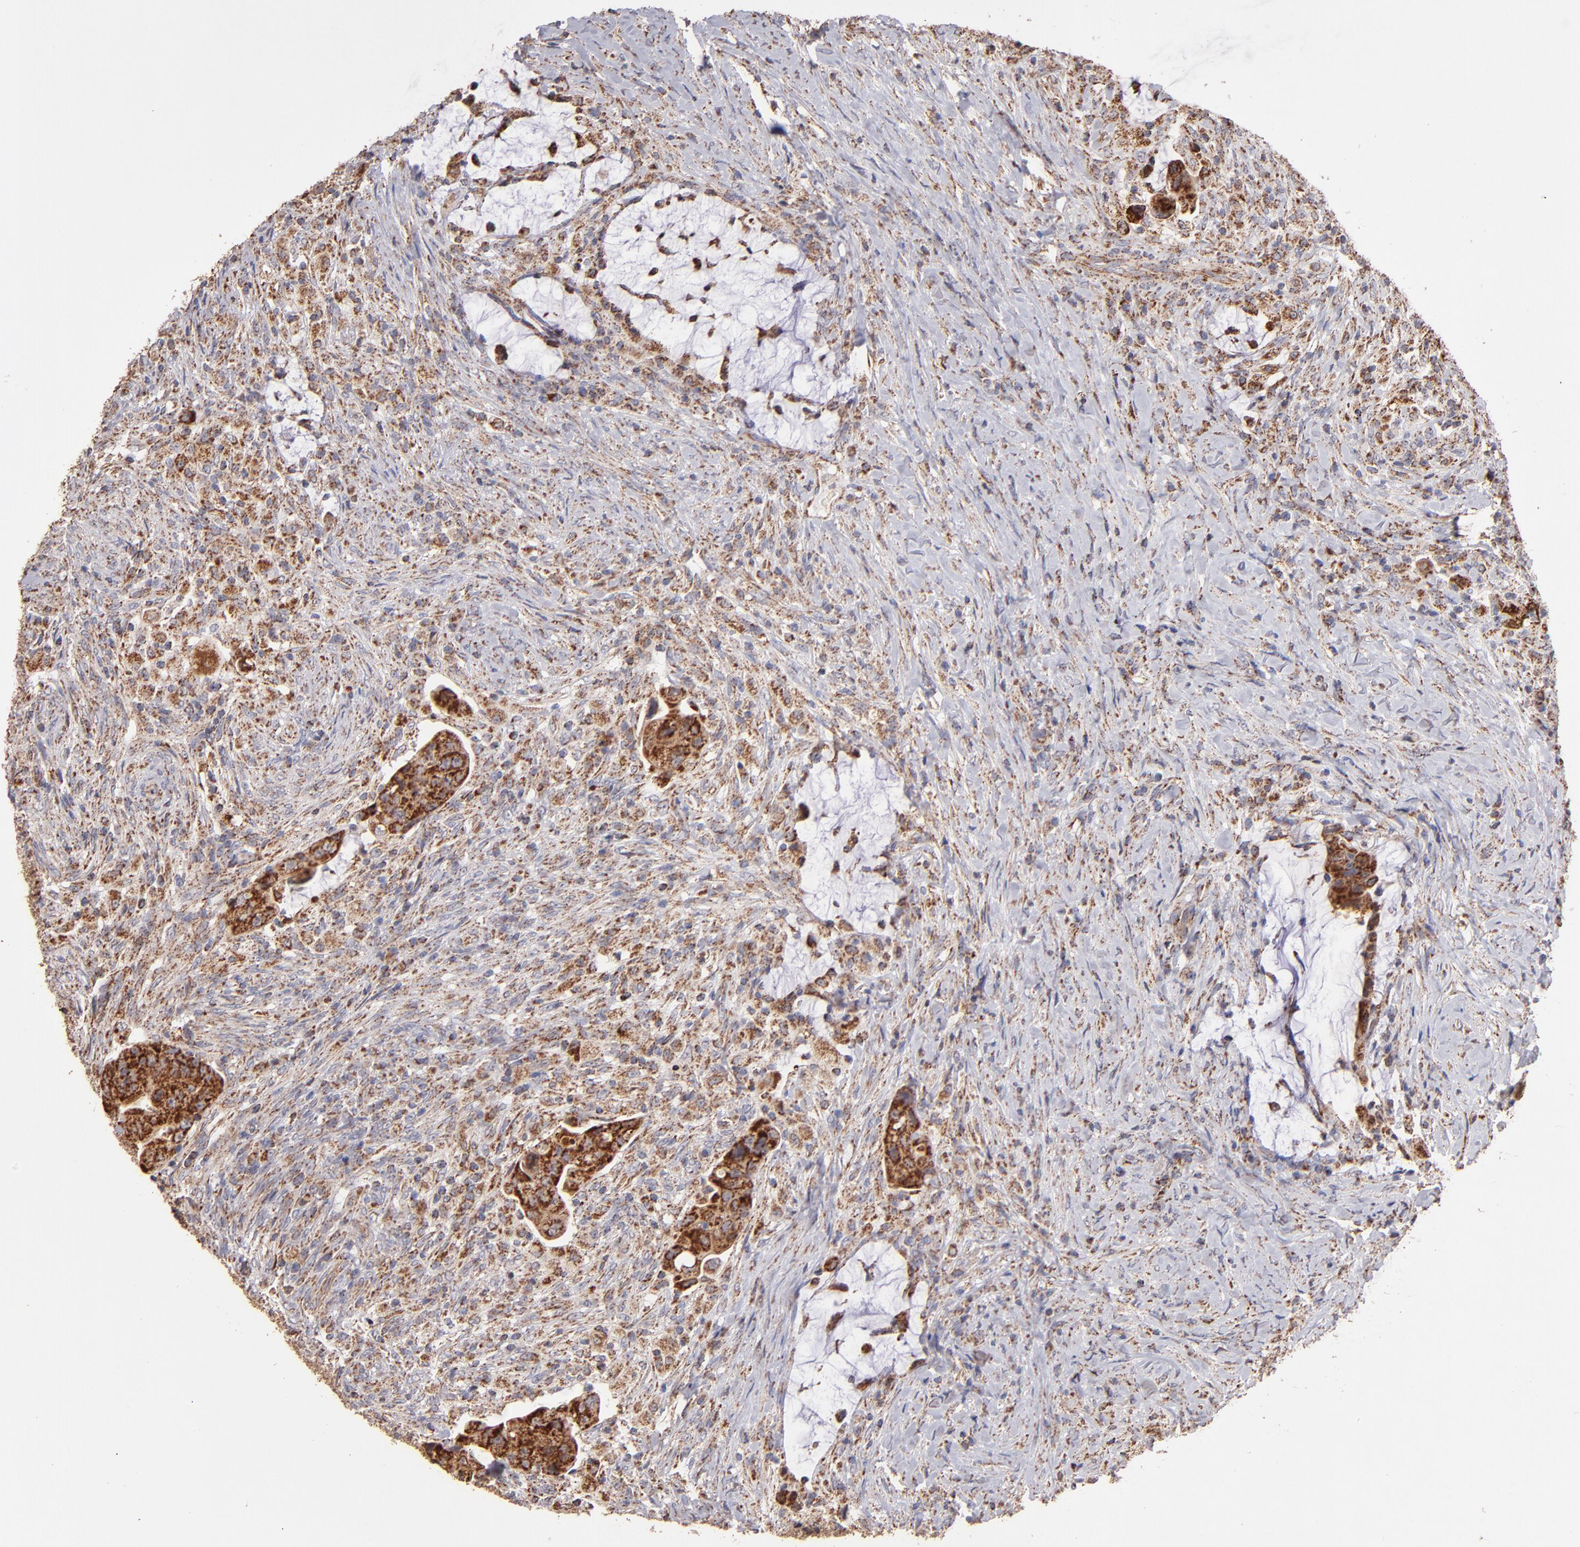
{"staining": {"intensity": "moderate", "quantity": ">75%", "location": "cytoplasmic/membranous"}, "tissue": "colorectal cancer", "cell_type": "Tumor cells", "image_type": "cancer", "snomed": [{"axis": "morphology", "description": "Adenocarcinoma, NOS"}, {"axis": "topography", "description": "Rectum"}], "caption": "This is an image of immunohistochemistry (IHC) staining of colorectal cancer, which shows moderate expression in the cytoplasmic/membranous of tumor cells.", "gene": "DLST", "patient": {"sex": "female", "age": 71}}